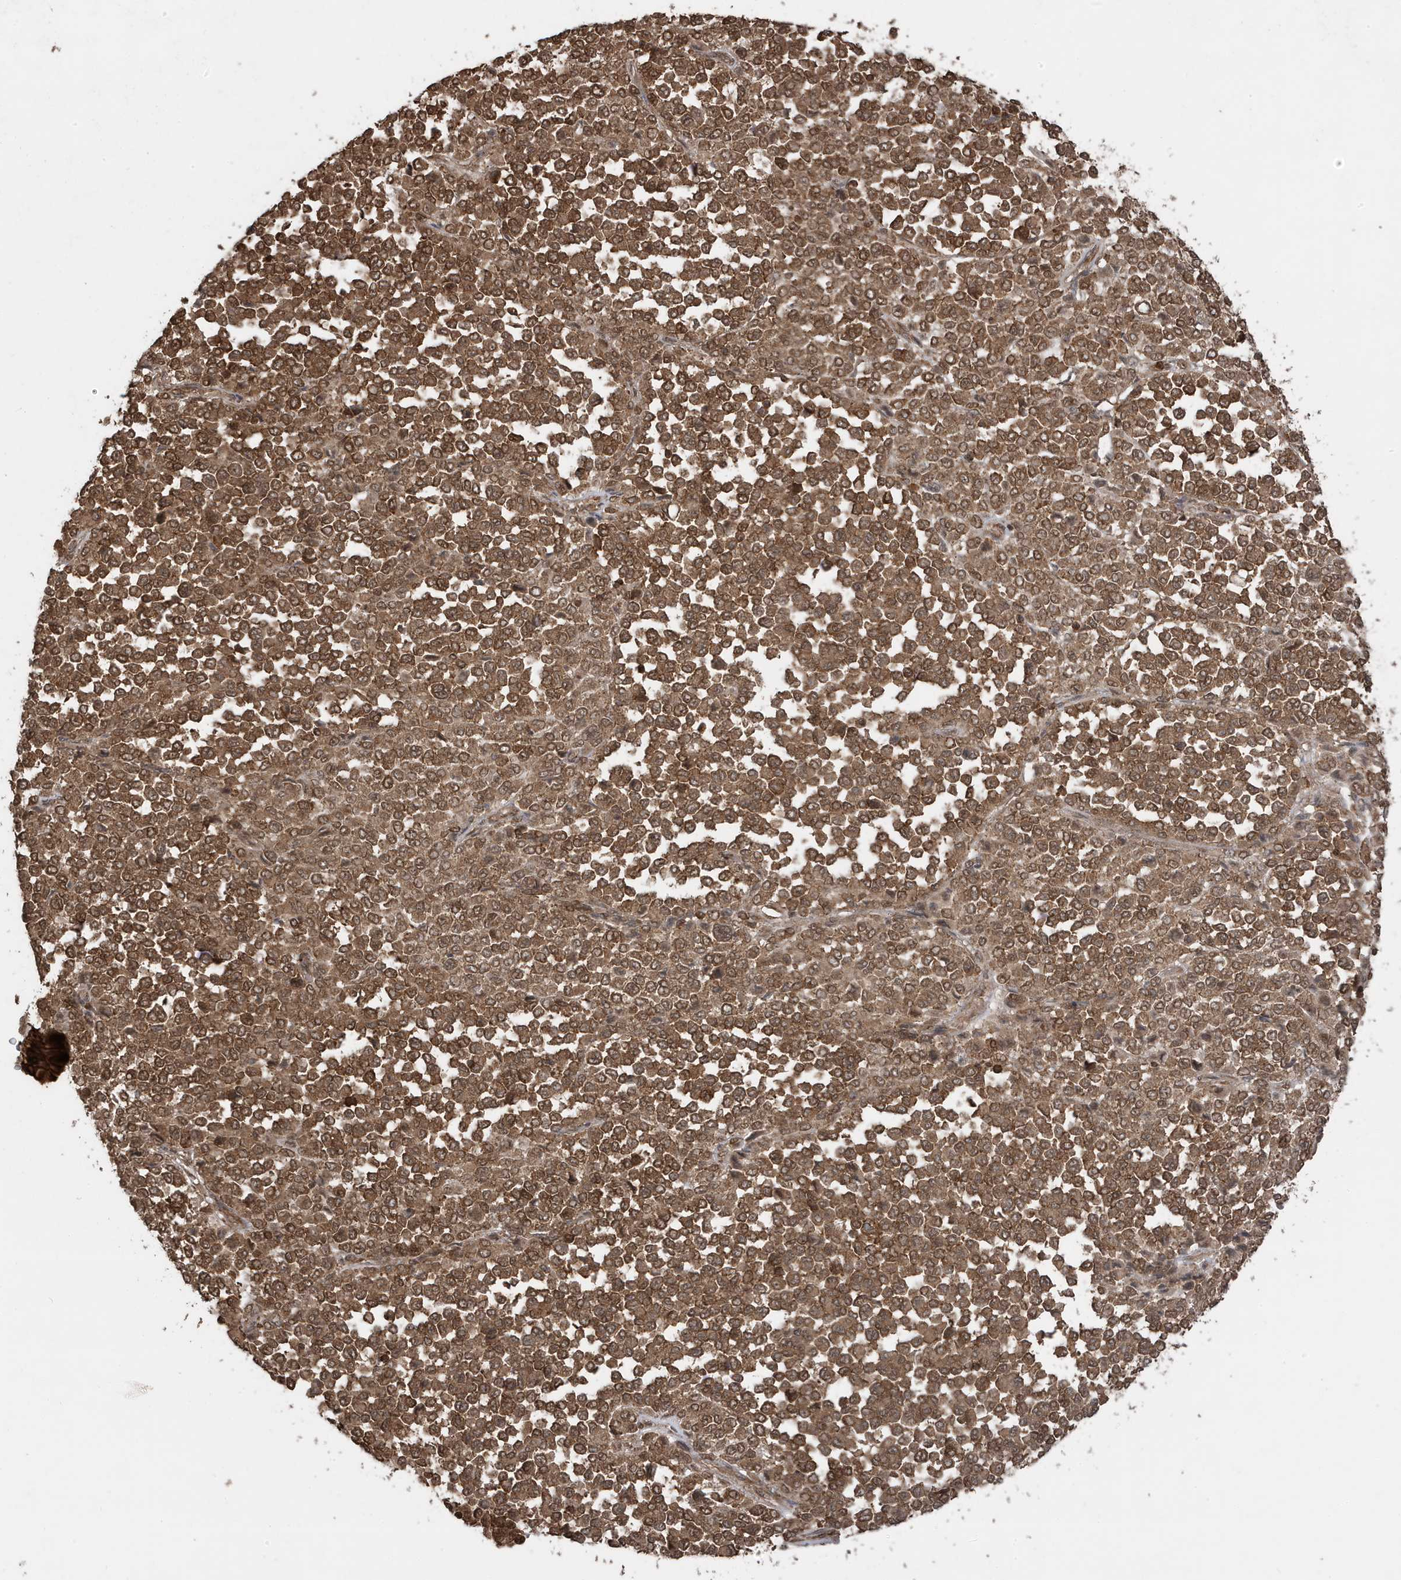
{"staining": {"intensity": "moderate", "quantity": ">75%", "location": "cytoplasmic/membranous,nuclear"}, "tissue": "melanoma", "cell_type": "Tumor cells", "image_type": "cancer", "snomed": [{"axis": "morphology", "description": "Malignant melanoma, Metastatic site"}, {"axis": "topography", "description": "Pancreas"}], "caption": "A brown stain highlights moderate cytoplasmic/membranous and nuclear positivity of a protein in melanoma tumor cells.", "gene": "ASAP1", "patient": {"sex": "female", "age": 30}}